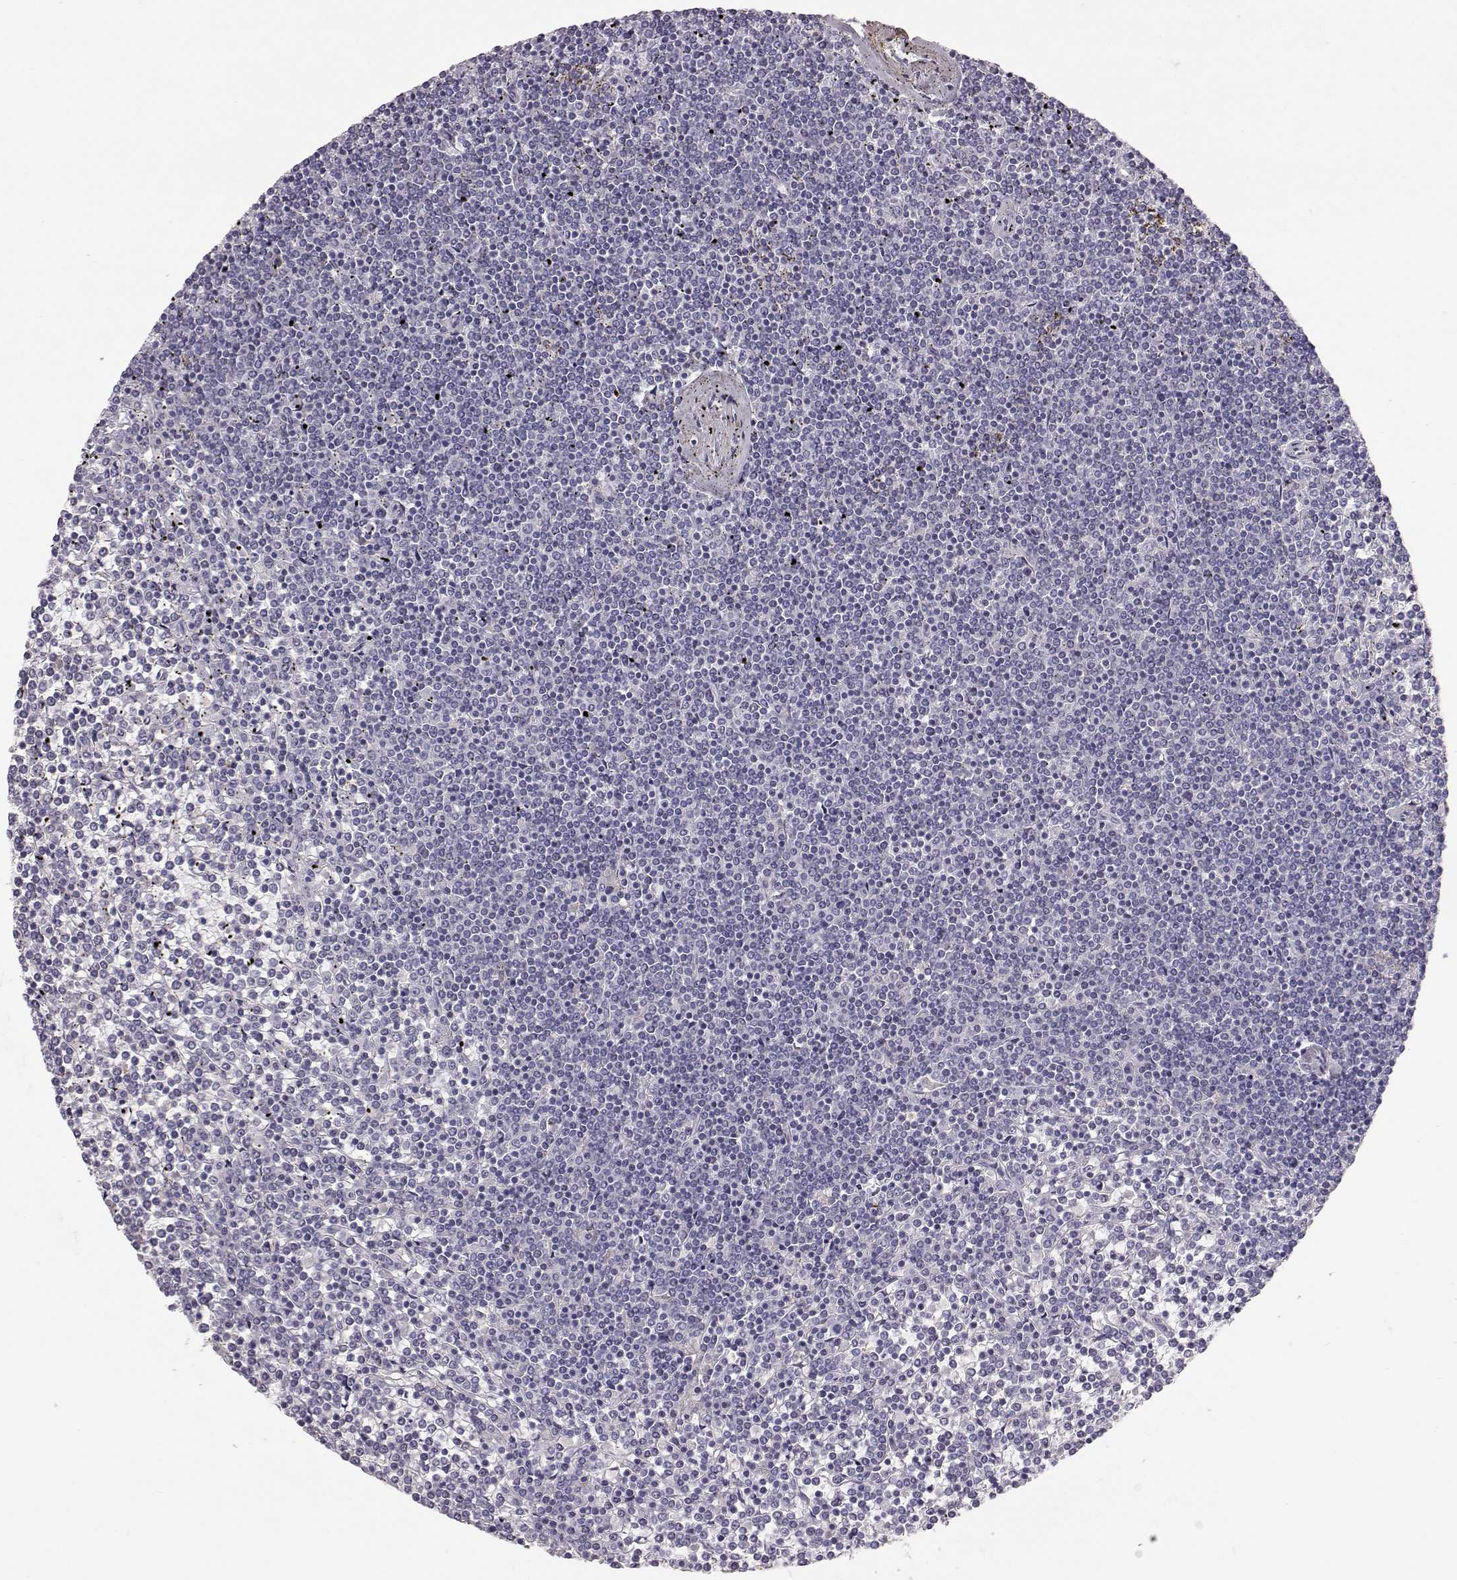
{"staining": {"intensity": "negative", "quantity": "none", "location": "none"}, "tissue": "lymphoma", "cell_type": "Tumor cells", "image_type": "cancer", "snomed": [{"axis": "morphology", "description": "Malignant lymphoma, non-Hodgkin's type, Low grade"}, {"axis": "topography", "description": "Spleen"}], "caption": "Protein analysis of malignant lymphoma, non-Hodgkin's type (low-grade) demonstrates no significant expression in tumor cells.", "gene": "KRTAP16-1", "patient": {"sex": "female", "age": 19}}